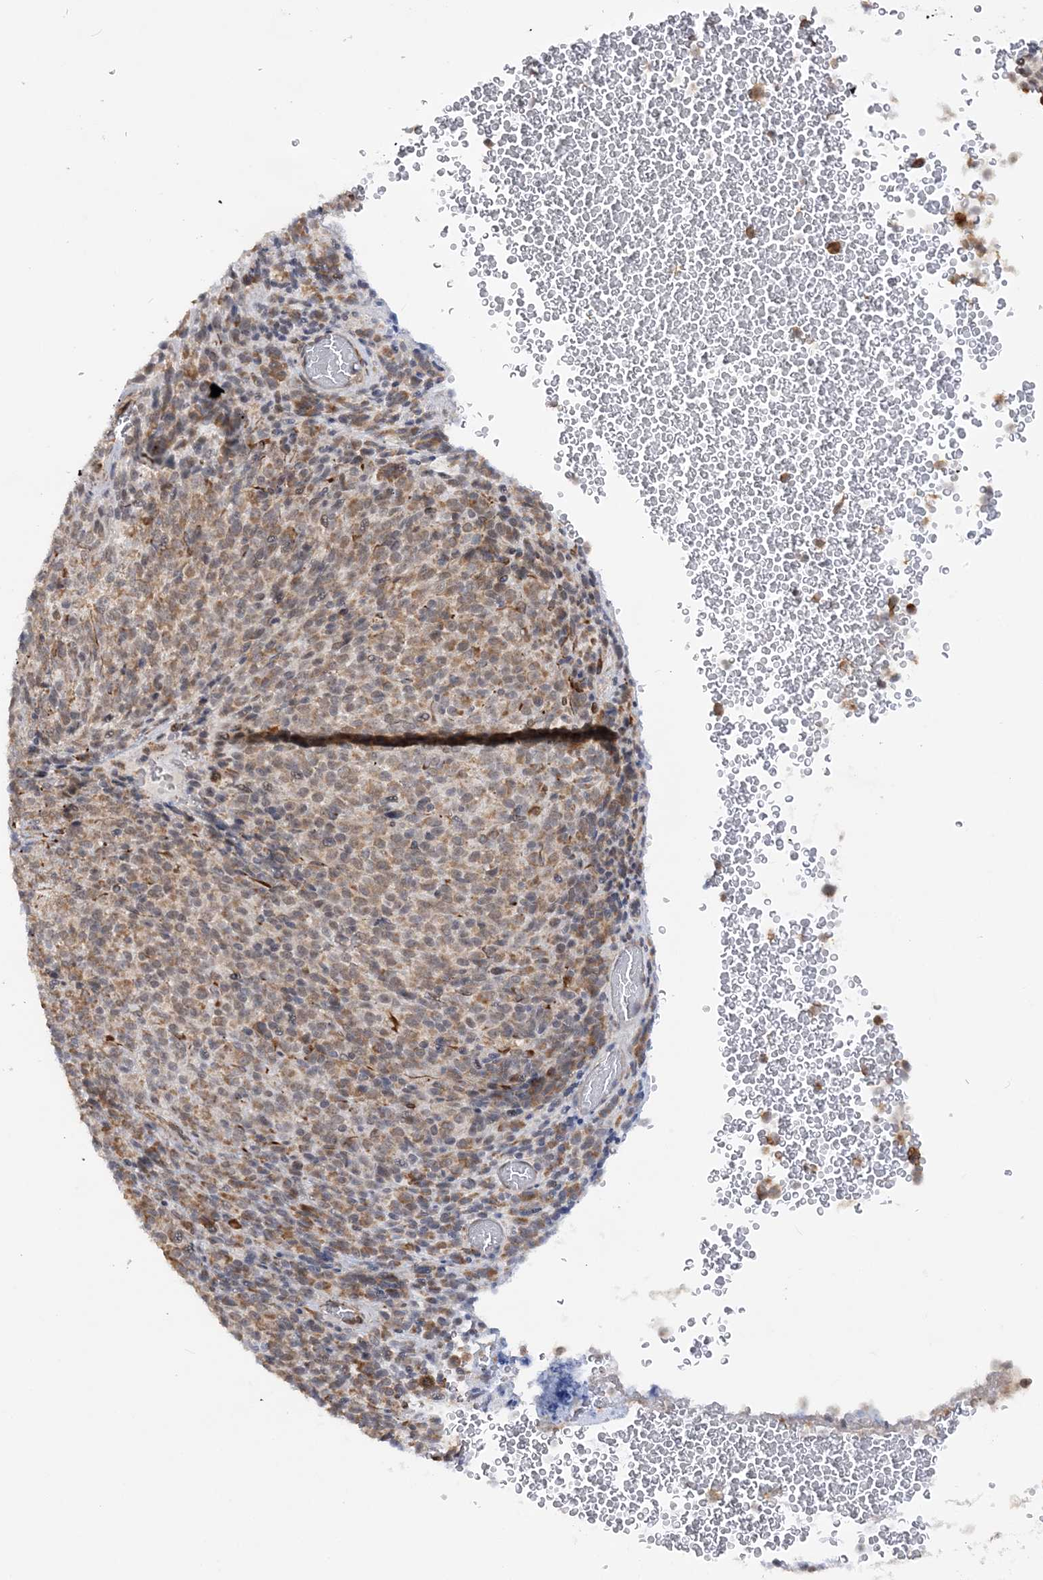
{"staining": {"intensity": "moderate", "quantity": ">75%", "location": "cytoplasmic/membranous"}, "tissue": "melanoma", "cell_type": "Tumor cells", "image_type": "cancer", "snomed": [{"axis": "morphology", "description": "Malignant melanoma, Metastatic site"}, {"axis": "topography", "description": "Brain"}], "caption": "Approximately >75% of tumor cells in human melanoma exhibit moderate cytoplasmic/membranous protein staining as visualized by brown immunohistochemical staining.", "gene": "MRPL47", "patient": {"sex": "female", "age": 56}}